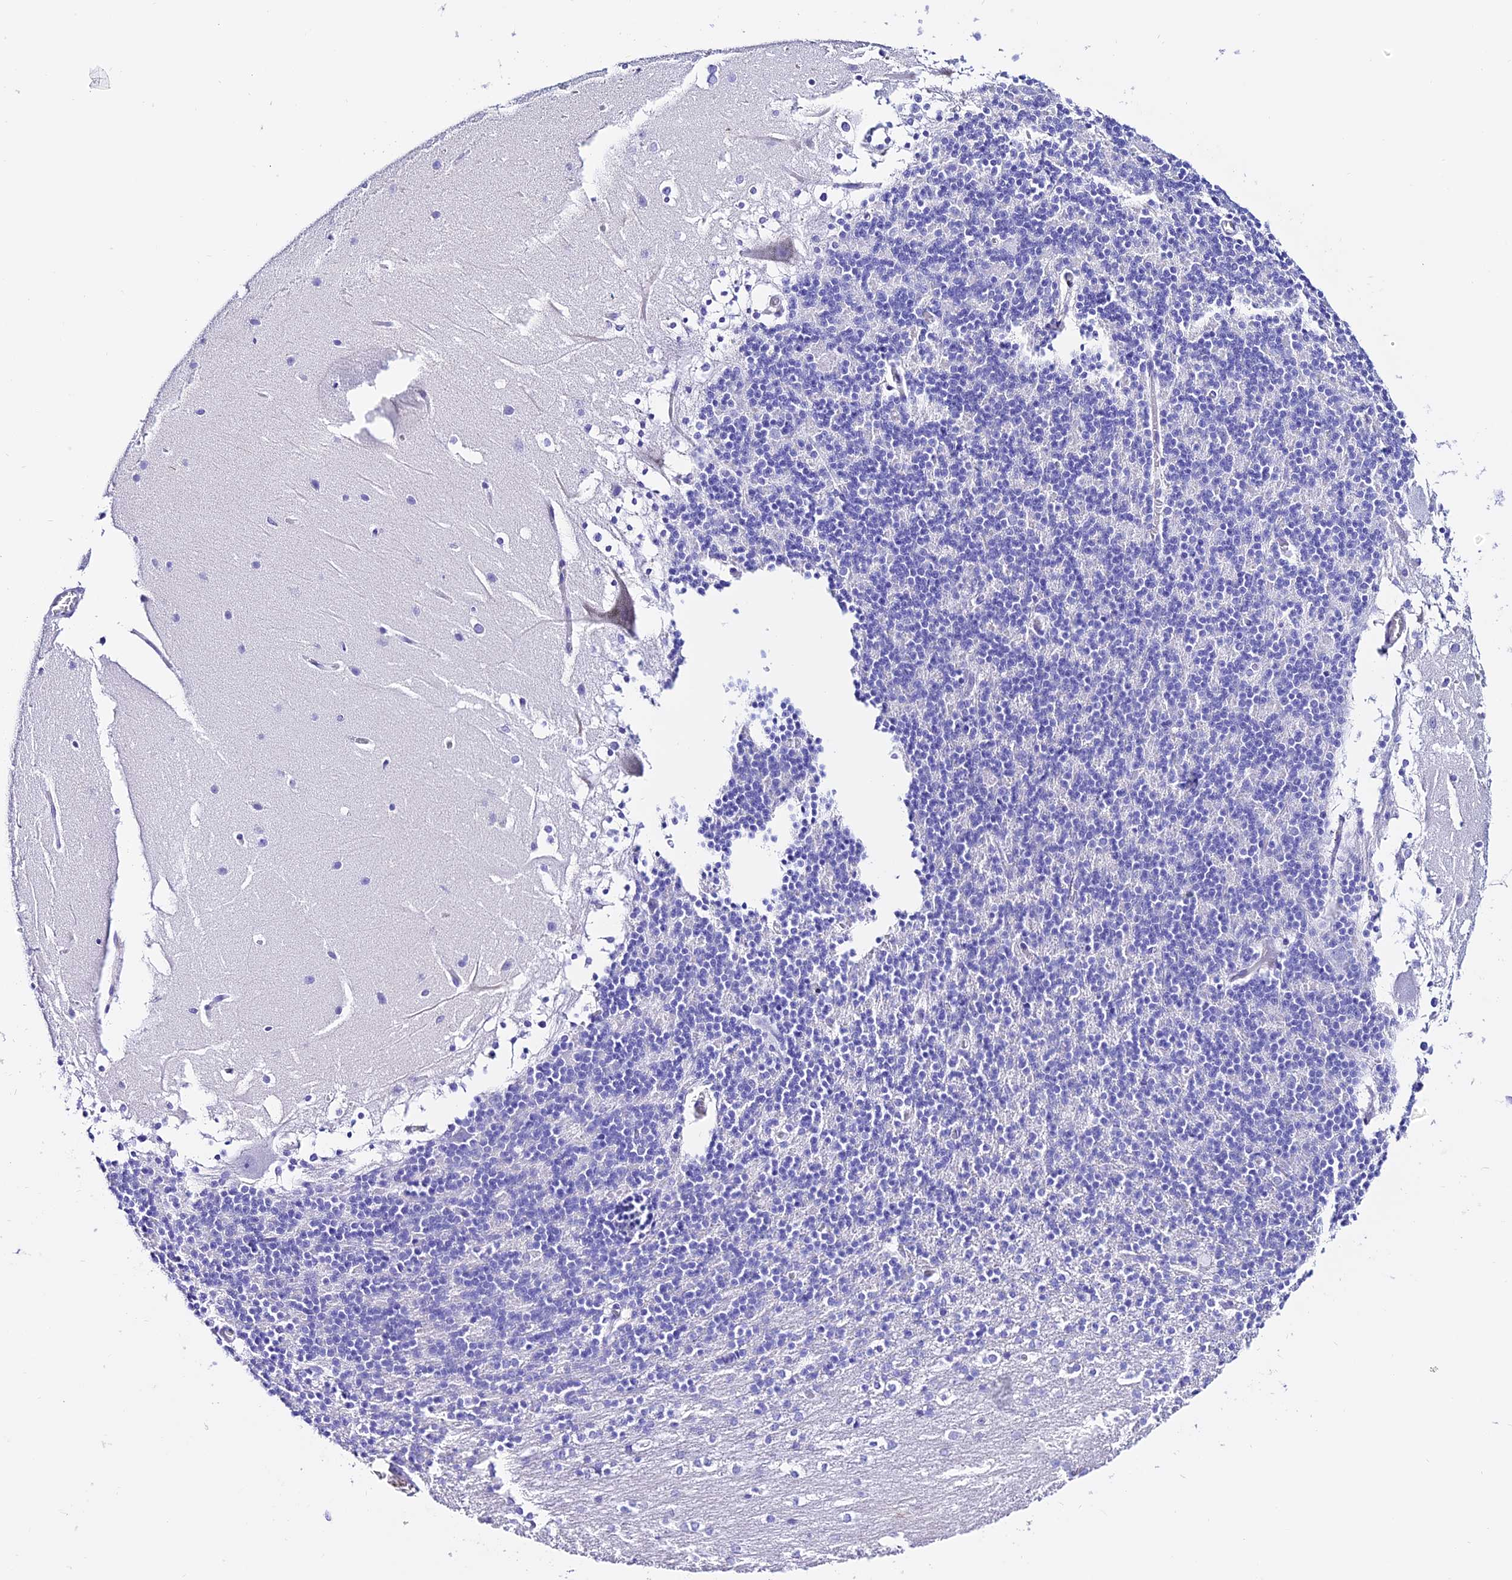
{"staining": {"intensity": "negative", "quantity": "none", "location": "none"}, "tissue": "cerebellum", "cell_type": "Cells in granular layer", "image_type": "normal", "snomed": [{"axis": "morphology", "description": "Normal tissue, NOS"}, {"axis": "topography", "description": "Cerebellum"}], "caption": "Protein analysis of unremarkable cerebellum demonstrates no significant positivity in cells in granular layer.", "gene": "TRMT44", "patient": {"sex": "female", "age": 19}}